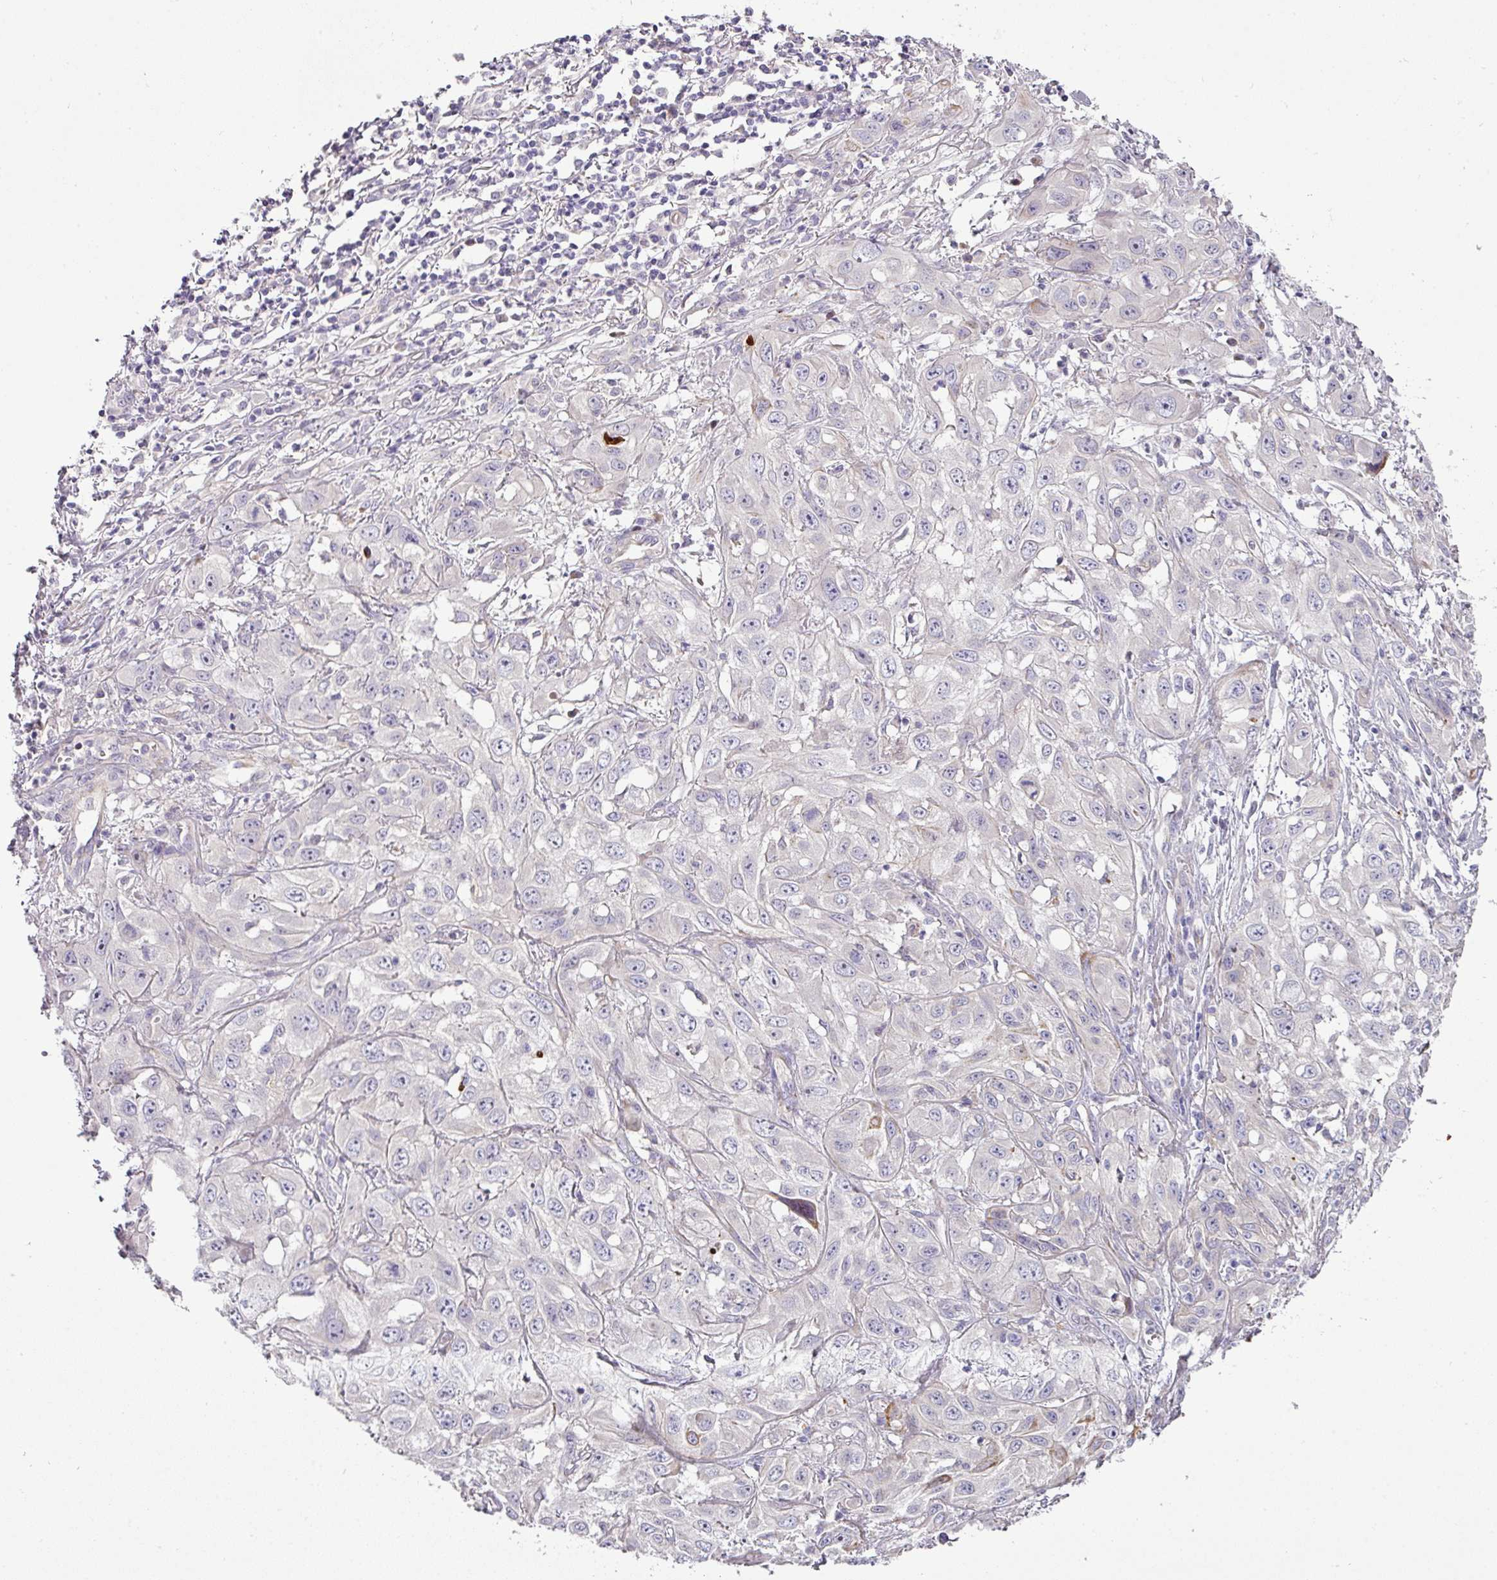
{"staining": {"intensity": "moderate", "quantity": "<25%", "location": "cytoplasmic/membranous"}, "tissue": "skin cancer", "cell_type": "Tumor cells", "image_type": "cancer", "snomed": [{"axis": "morphology", "description": "Squamous cell carcinoma, NOS"}, {"axis": "topography", "description": "Skin"}, {"axis": "topography", "description": "Vulva"}], "caption": "There is low levels of moderate cytoplasmic/membranous positivity in tumor cells of skin cancer (squamous cell carcinoma), as demonstrated by immunohistochemical staining (brown color).", "gene": "ATP6V1F", "patient": {"sex": "female", "age": 71}}